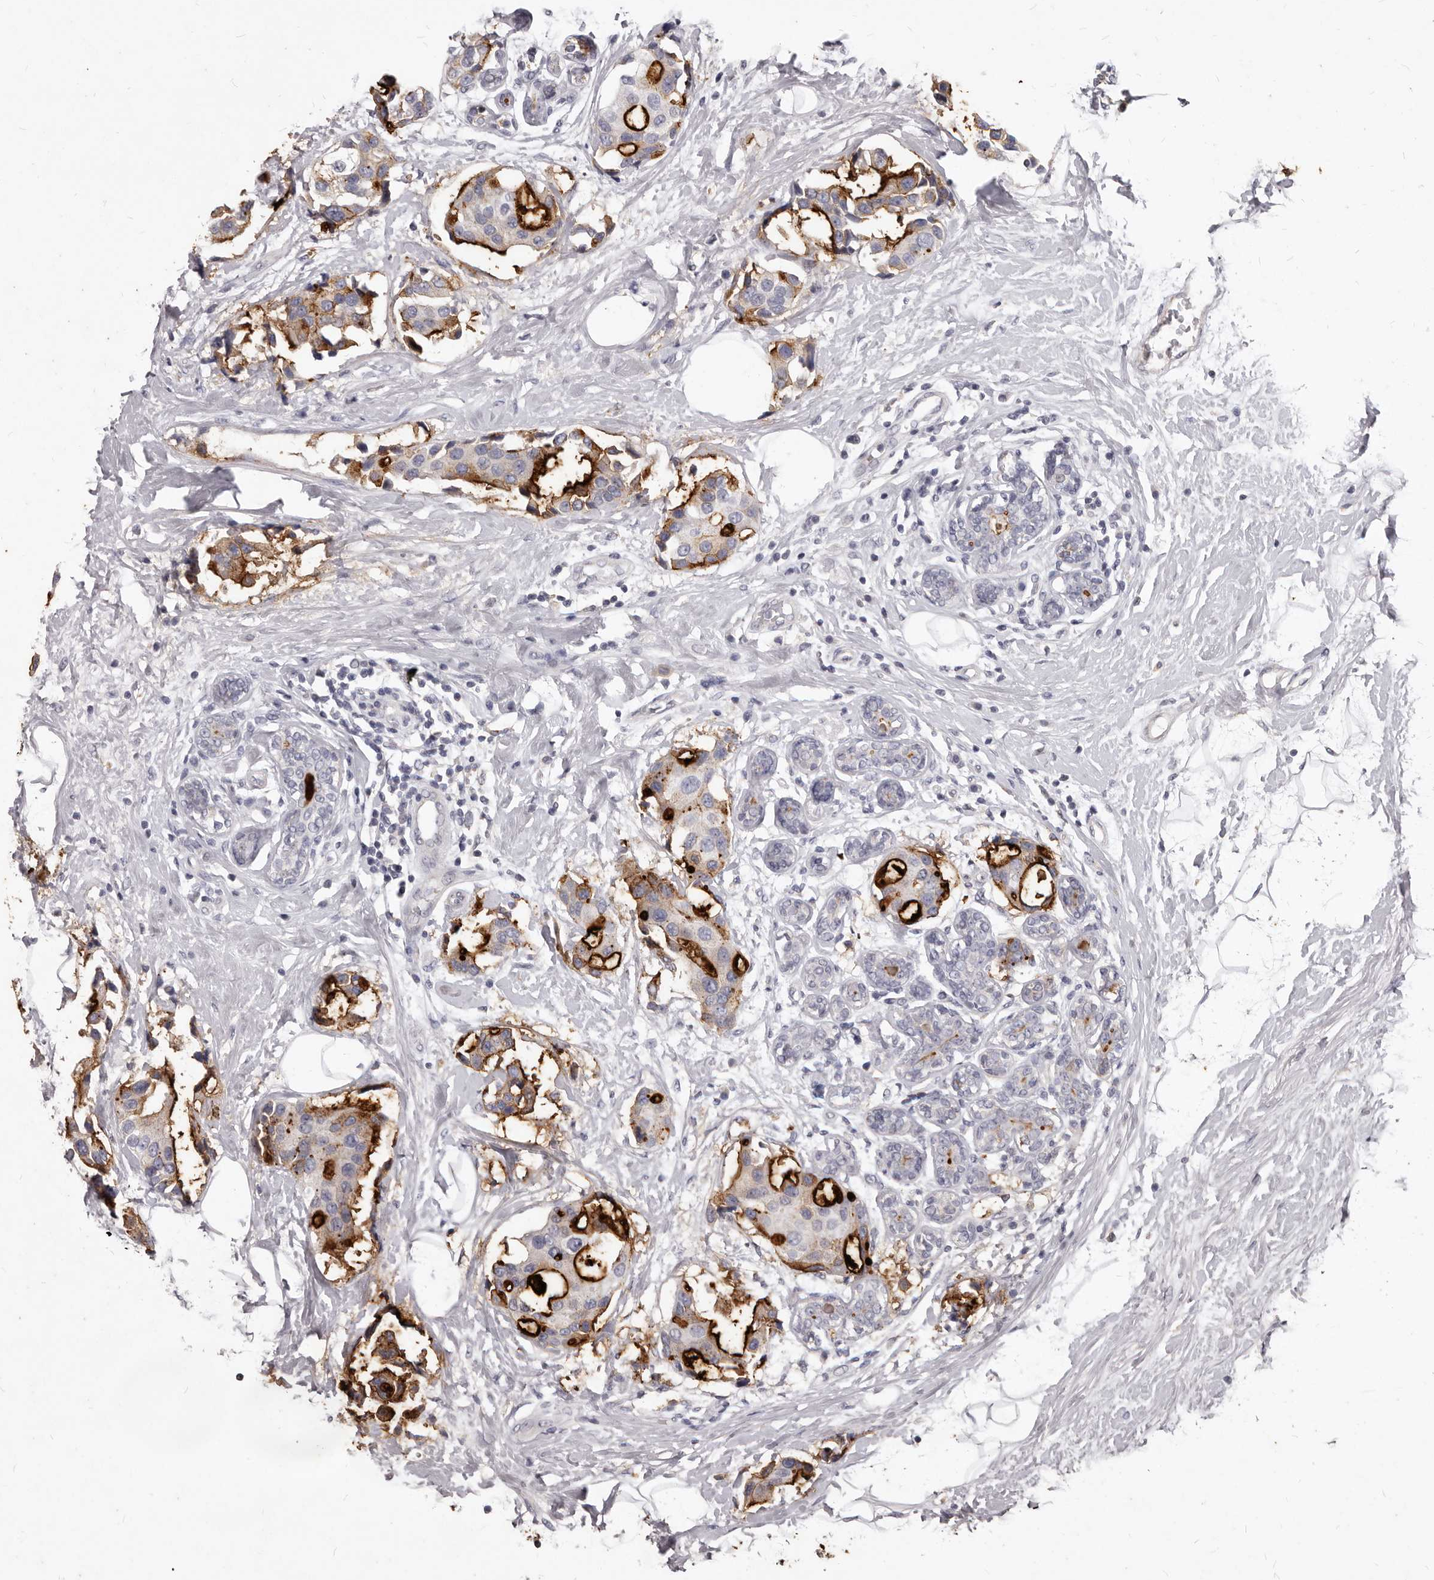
{"staining": {"intensity": "strong", "quantity": "25%-75%", "location": "cytoplasmic/membranous"}, "tissue": "breast cancer", "cell_type": "Tumor cells", "image_type": "cancer", "snomed": [{"axis": "morphology", "description": "Normal tissue, NOS"}, {"axis": "morphology", "description": "Duct carcinoma"}, {"axis": "topography", "description": "Breast"}], "caption": "Immunohistochemistry histopathology image of neoplastic tissue: human breast intraductal carcinoma stained using immunohistochemistry exhibits high levels of strong protein expression localized specifically in the cytoplasmic/membranous of tumor cells, appearing as a cytoplasmic/membranous brown color.", "gene": "GPRC5C", "patient": {"sex": "female", "age": 39}}